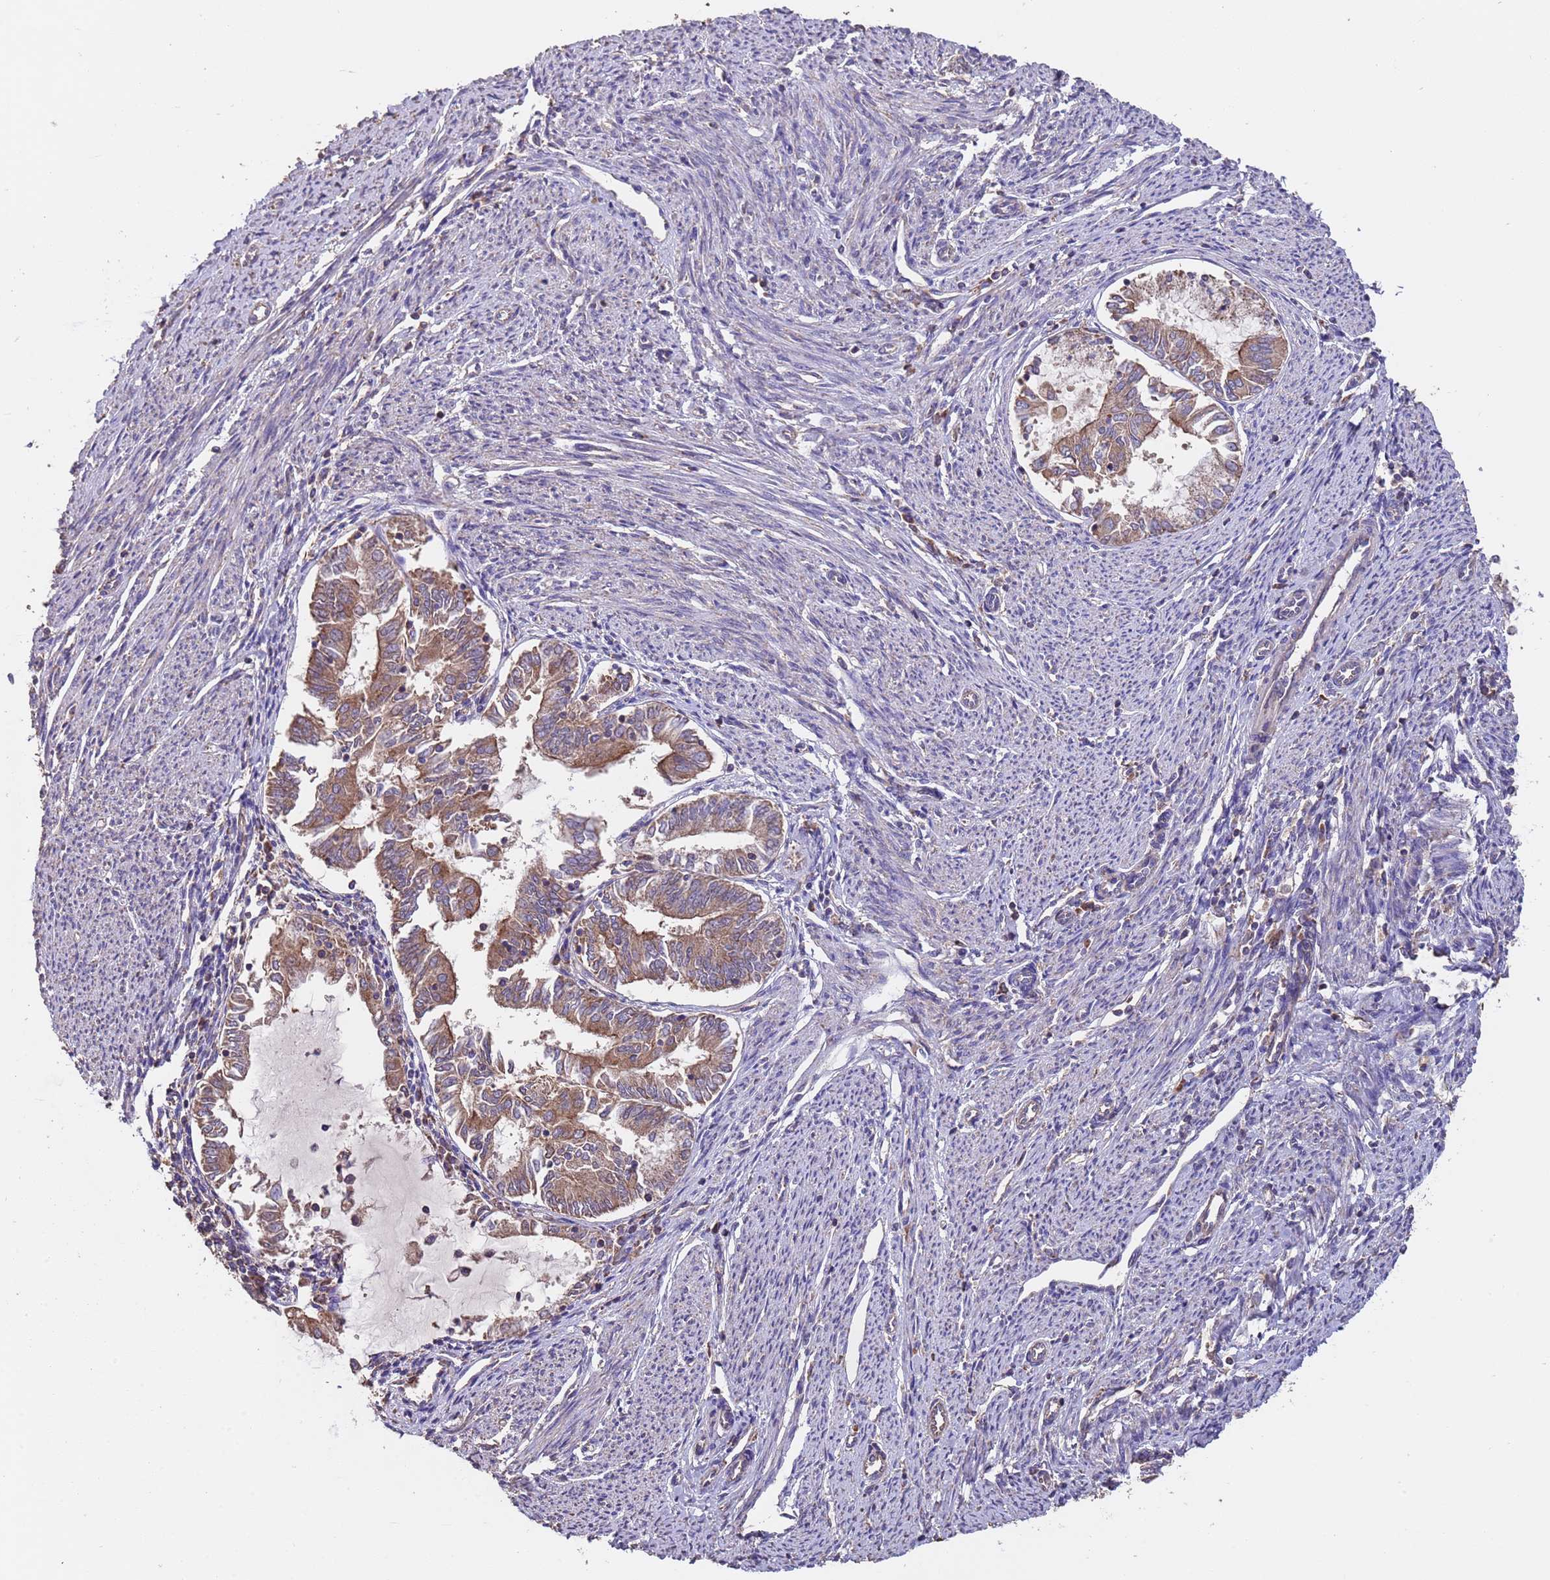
{"staining": {"intensity": "moderate", "quantity": ">75%", "location": "cytoplasmic/membranous"}, "tissue": "endometrial cancer", "cell_type": "Tumor cells", "image_type": "cancer", "snomed": [{"axis": "morphology", "description": "Adenocarcinoma, NOS"}, {"axis": "topography", "description": "Endometrium"}], "caption": "Endometrial cancer tissue displays moderate cytoplasmic/membranous expression in about >75% of tumor cells", "gene": "EEF1AKMT1", "patient": {"sex": "female", "age": 79}}